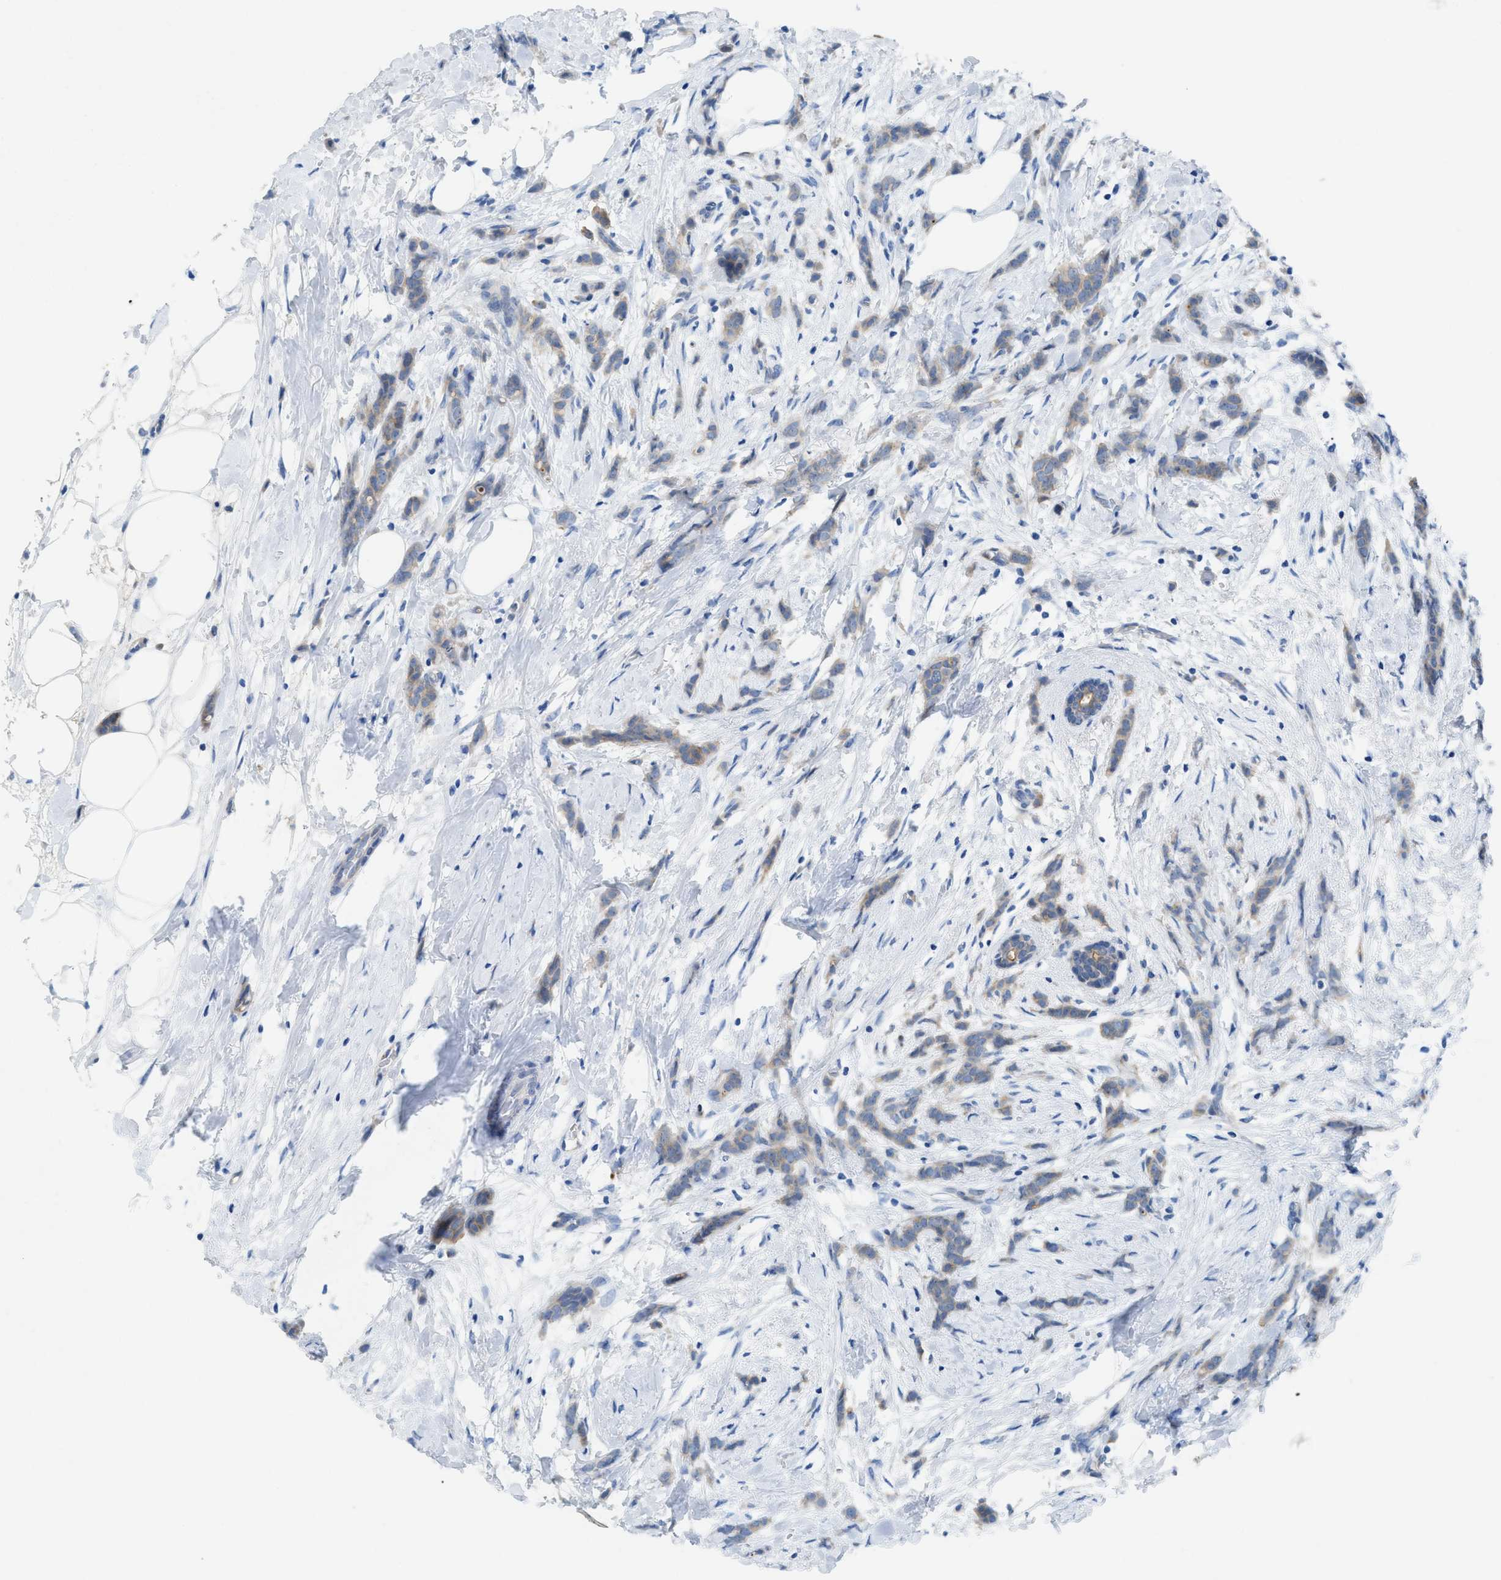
{"staining": {"intensity": "weak", "quantity": ">75%", "location": "cytoplasmic/membranous"}, "tissue": "breast cancer", "cell_type": "Tumor cells", "image_type": "cancer", "snomed": [{"axis": "morphology", "description": "Lobular carcinoma, in situ"}, {"axis": "morphology", "description": "Lobular carcinoma"}, {"axis": "topography", "description": "Breast"}], "caption": "Human lobular carcinoma (breast) stained with a protein marker shows weak staining in tumor cells.", "gene": "CMTM1", "patient": {"sex": "female", "age": 41}}